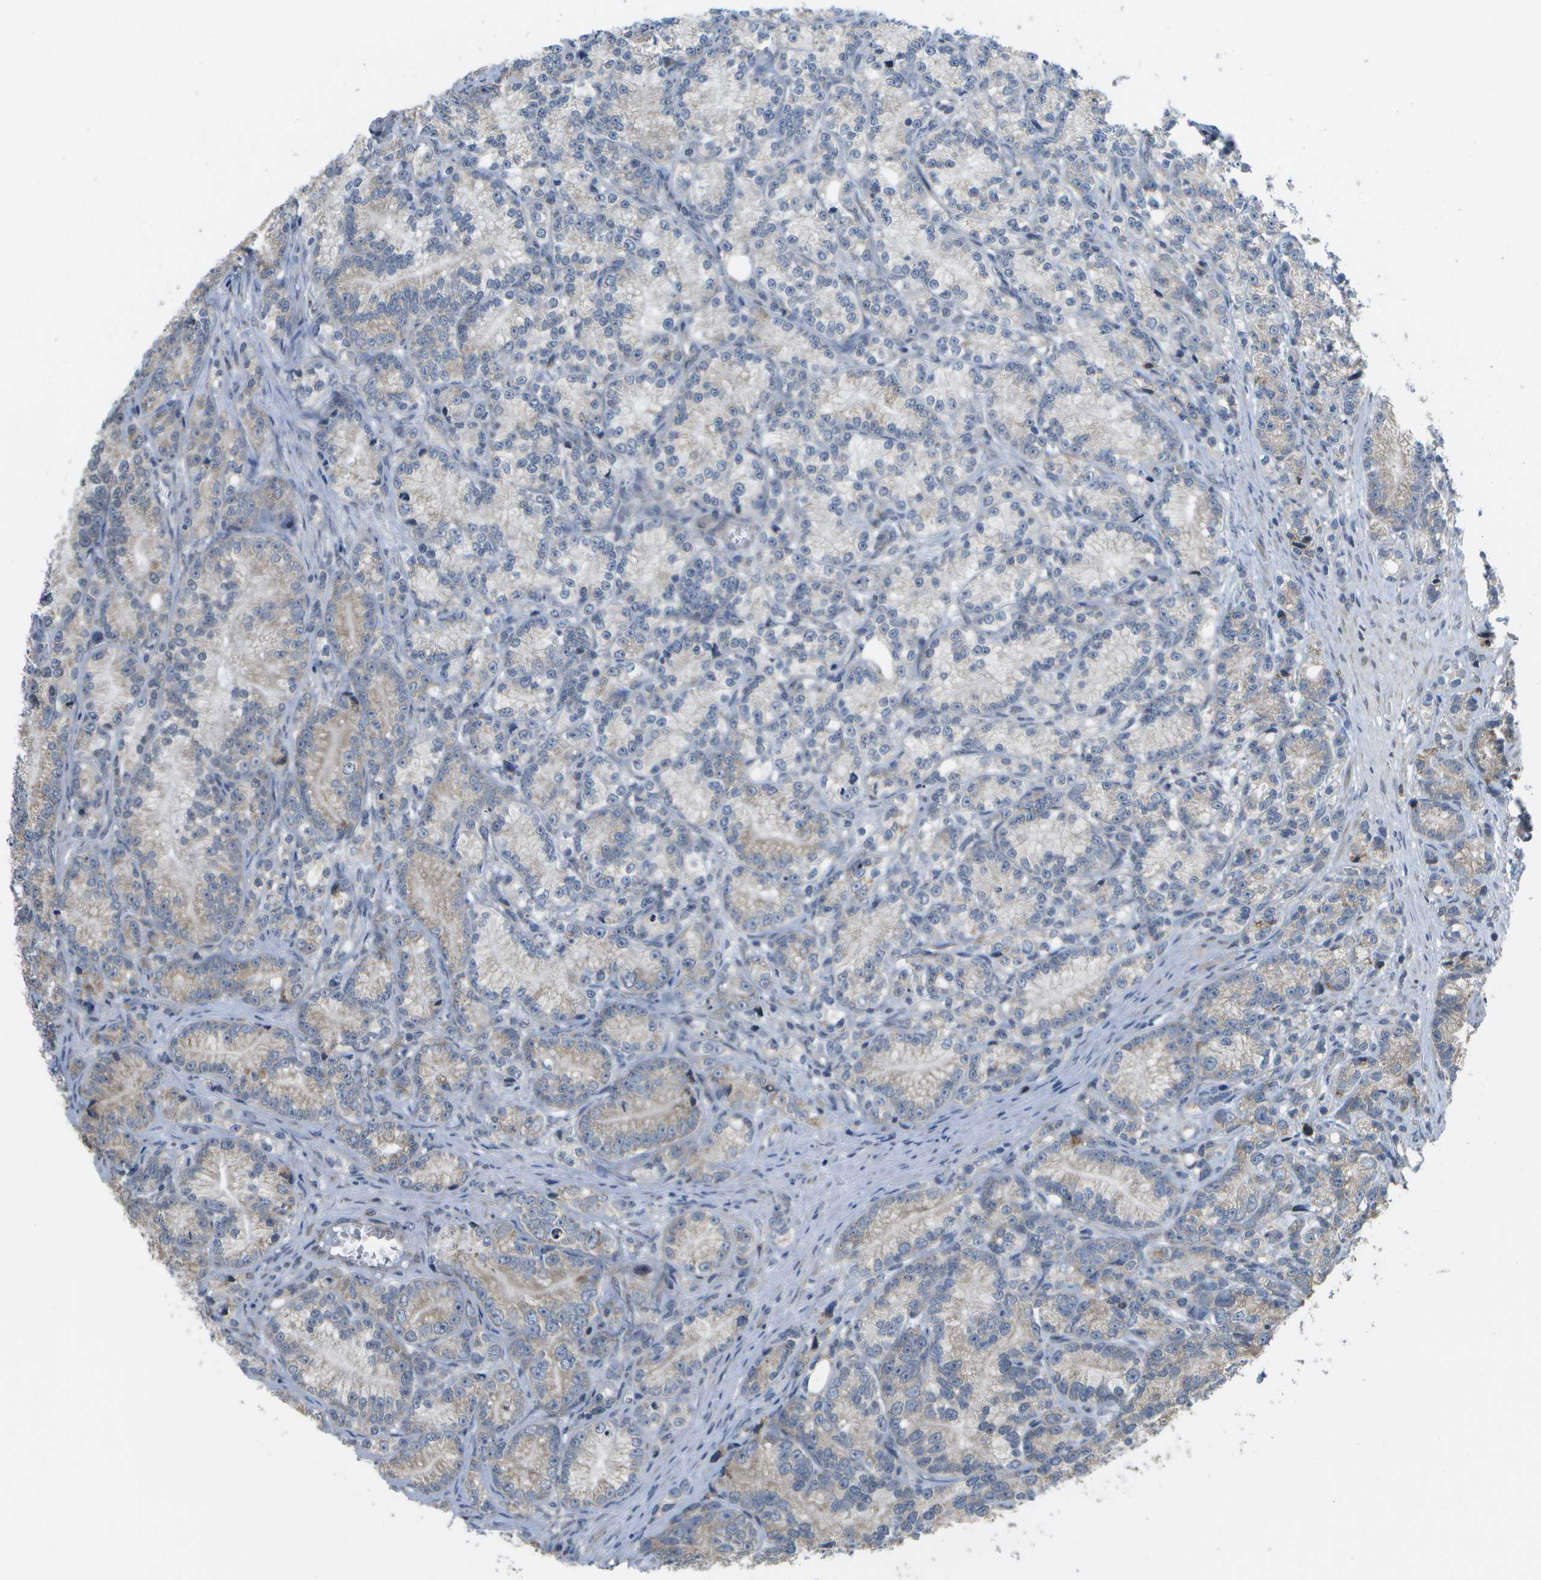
{"staining": {"intensity": "weak", "quantity": "25%-75%", "location": "cytoplasmic/membranous"}, "tissue": "prostate cancer", "cell_type": "Tumor cells", "image_type": "cancer", "snomed": [{"axis": "morphology", "description": "Adenocarcinoma, Low grade"}, {"axis": "topography", "description": "Prostate"}], "caption": "Immunohistochemical staining of human prostate cancer shows low levels of weak cytoplasmic/membranous positivity in approximately 25%-75% of tumor cells.", "gene": "HADHA", "patient": {"sex": "male", "age": 89}}